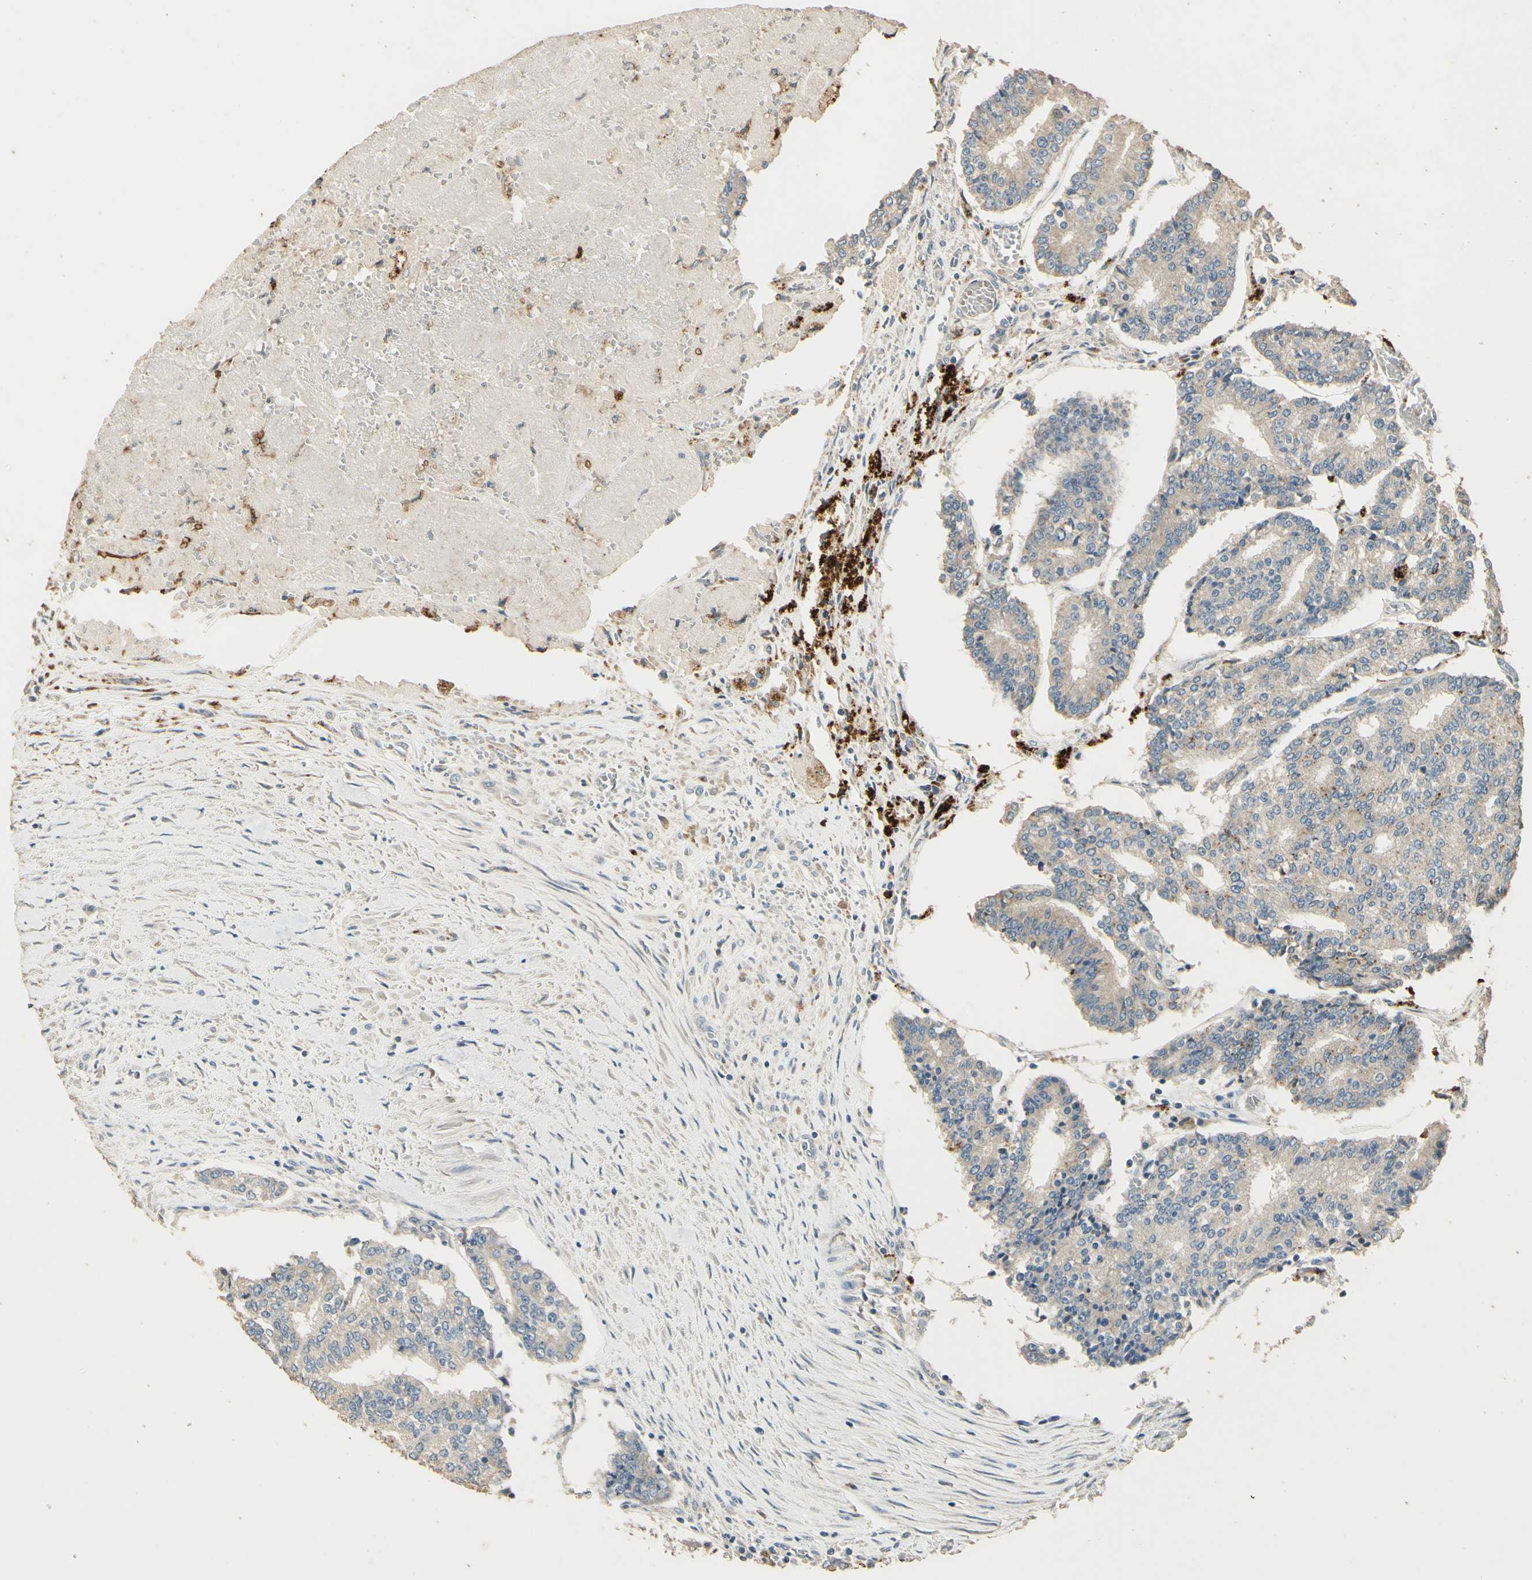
{"staining": {"intensity": "negative", "quantity": "none", "location": "none"}, "tissue": "prostate cancer", "cell_type": "Tumor cells", "image_type": "cancer", "snomed": [{"axis": "morphology", "description": "Adenocarcinoma, High grade"}, {"axis": "topography", "description": "Prostate"}], "caption": "An IHC micrograph of prostate high-grade adenocarcinoma is shown. There is no staining in tumor cells of prostate high-grade adenocarcinoma.", "gene": "ARHGEF17", "patient": {"sex": "male", "age": 55}}